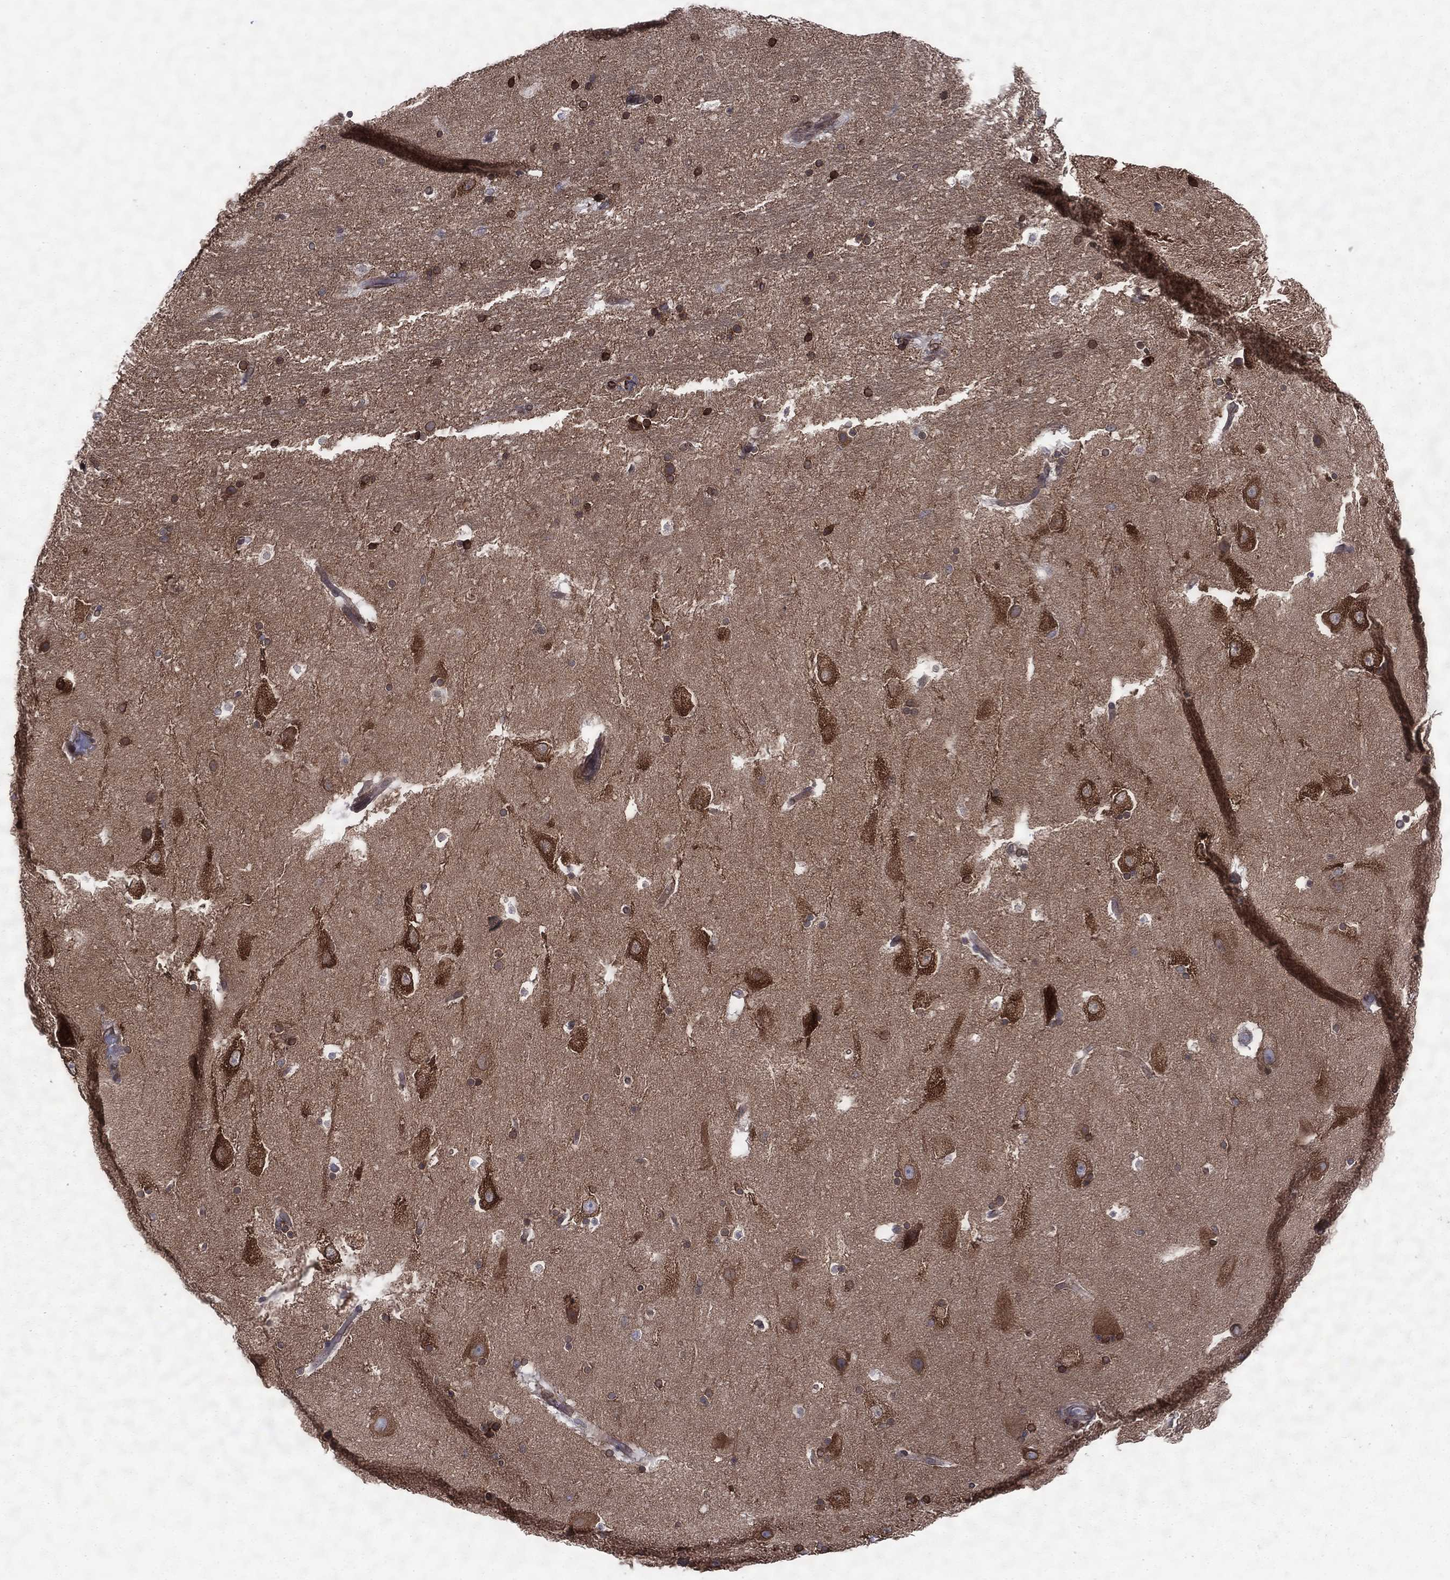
{"staining": {"intensity": "moderate", "quantity": "25%-75%", "location": "cytoplasmic/membranous"}, "tissue": "hippocampus", "cell_type": "Glial cells", "image_type": "normal", "snomed": [{"axis": "morphology", "description": "Normal tissue, NOS"}, {"axis": "topography", "description": "Hippocampus"}], "caption": "Immunohistochemistry histopathology image of normal hippocampus stained for a protein (brown), which displays medium levels of moderate cytoplasmic/membranous expression in about 25%-75% of glial cells.", "gene": "PGRMC1", "patient": {"sex": "male", "age": 51}}